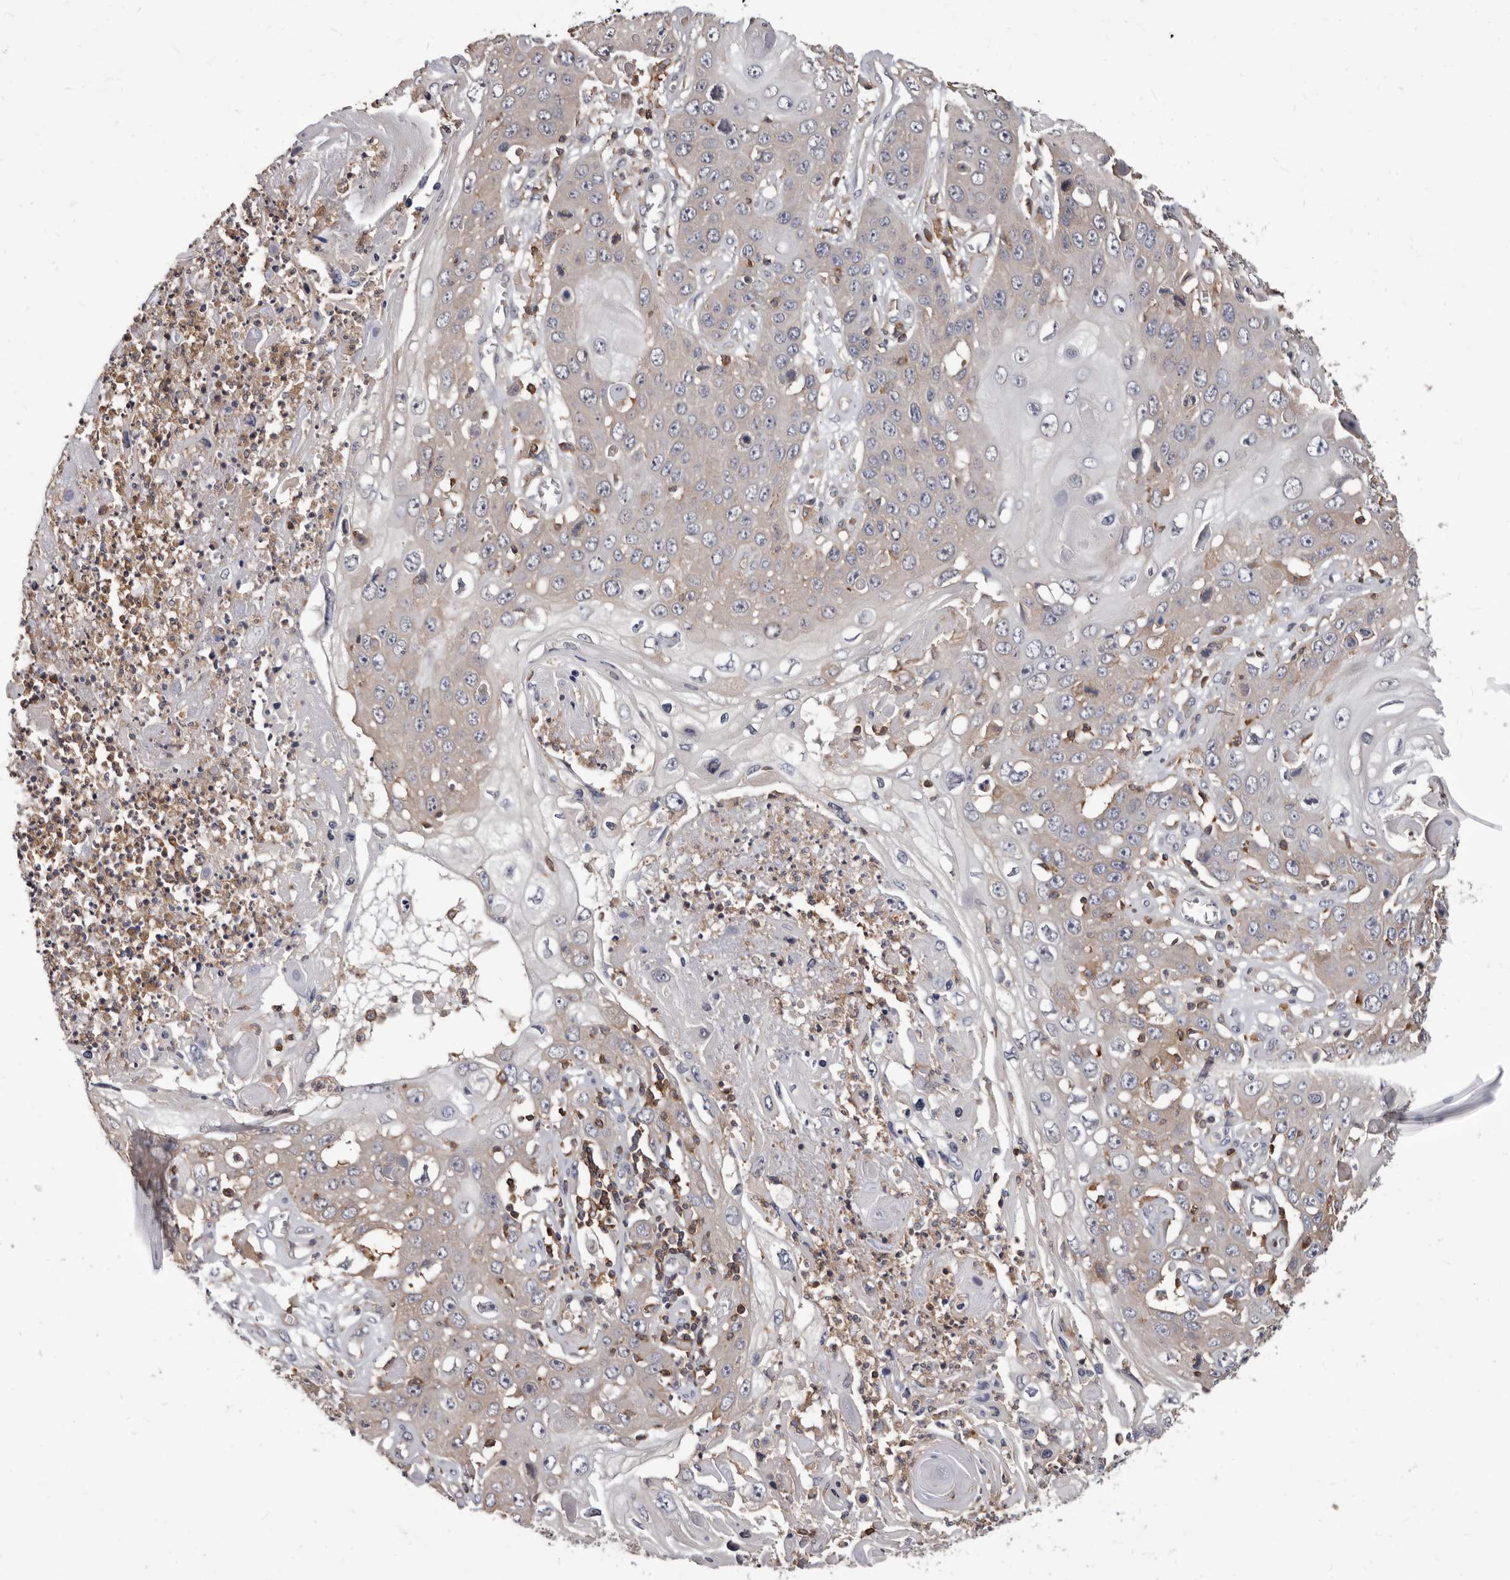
{"staining": {"intensity": "weak", "quantity": "<25%", "location": "cytoplasmic/membranous"}, "tissue": "skin cancer", "cell_type": "Tumor cells", "image_type": "cancer", "snomed": [{"axis": "morphology", "description": "Squamous cell carcinoma, NOS"}, {"axis": "topography", "description": "Skin"}], "caption": "DAB (3,3'-diaminobenzidine) immunohistochemical staining of skin cancer (squamous cell carcinoma) exhibits no significant staining in tumor cells.", "gene": "NIBAN1", "patient": {"sex": "male", "age": 55}}